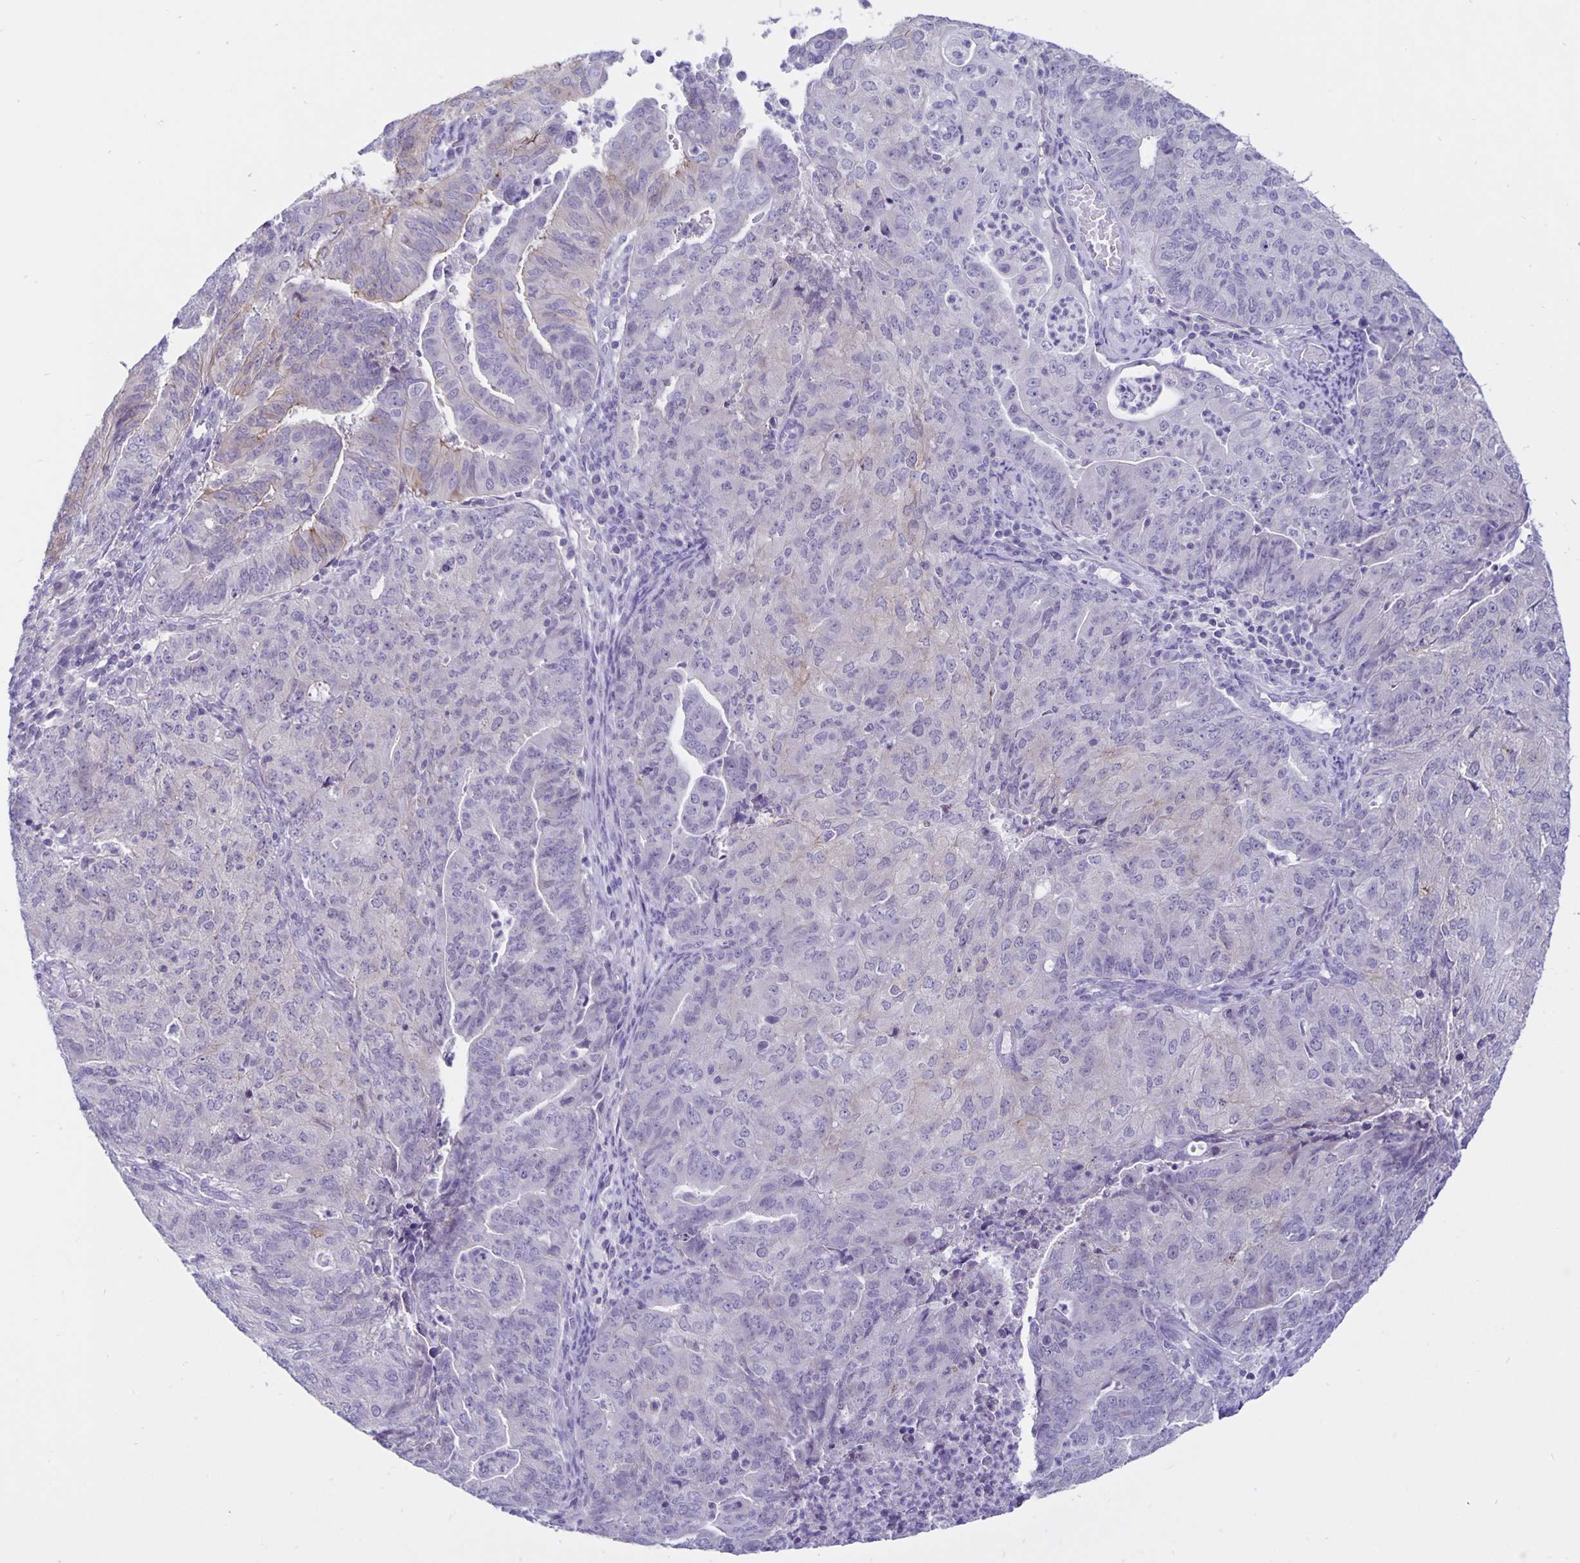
{"staining": {"intensity": "negative", "quantity": "none", "location": "none"}, "tissue": "endometrial cancer", "cell_type": "Tumor cells", "image_type": "cancer", "snomed": [{"axis": "morphology", "description": "Adenocarcinoma, NOS"}, {"axis": "topography", "description": "Endometrium"}], "caption": "IHC of human endometrial cancer (adenocarcinoma) exhibits no expression in tumor cells. (IHC, brightfield microscopy, high magnification).", "gene": "ERMN", "patient": {"sex": "female", "age": 82}}